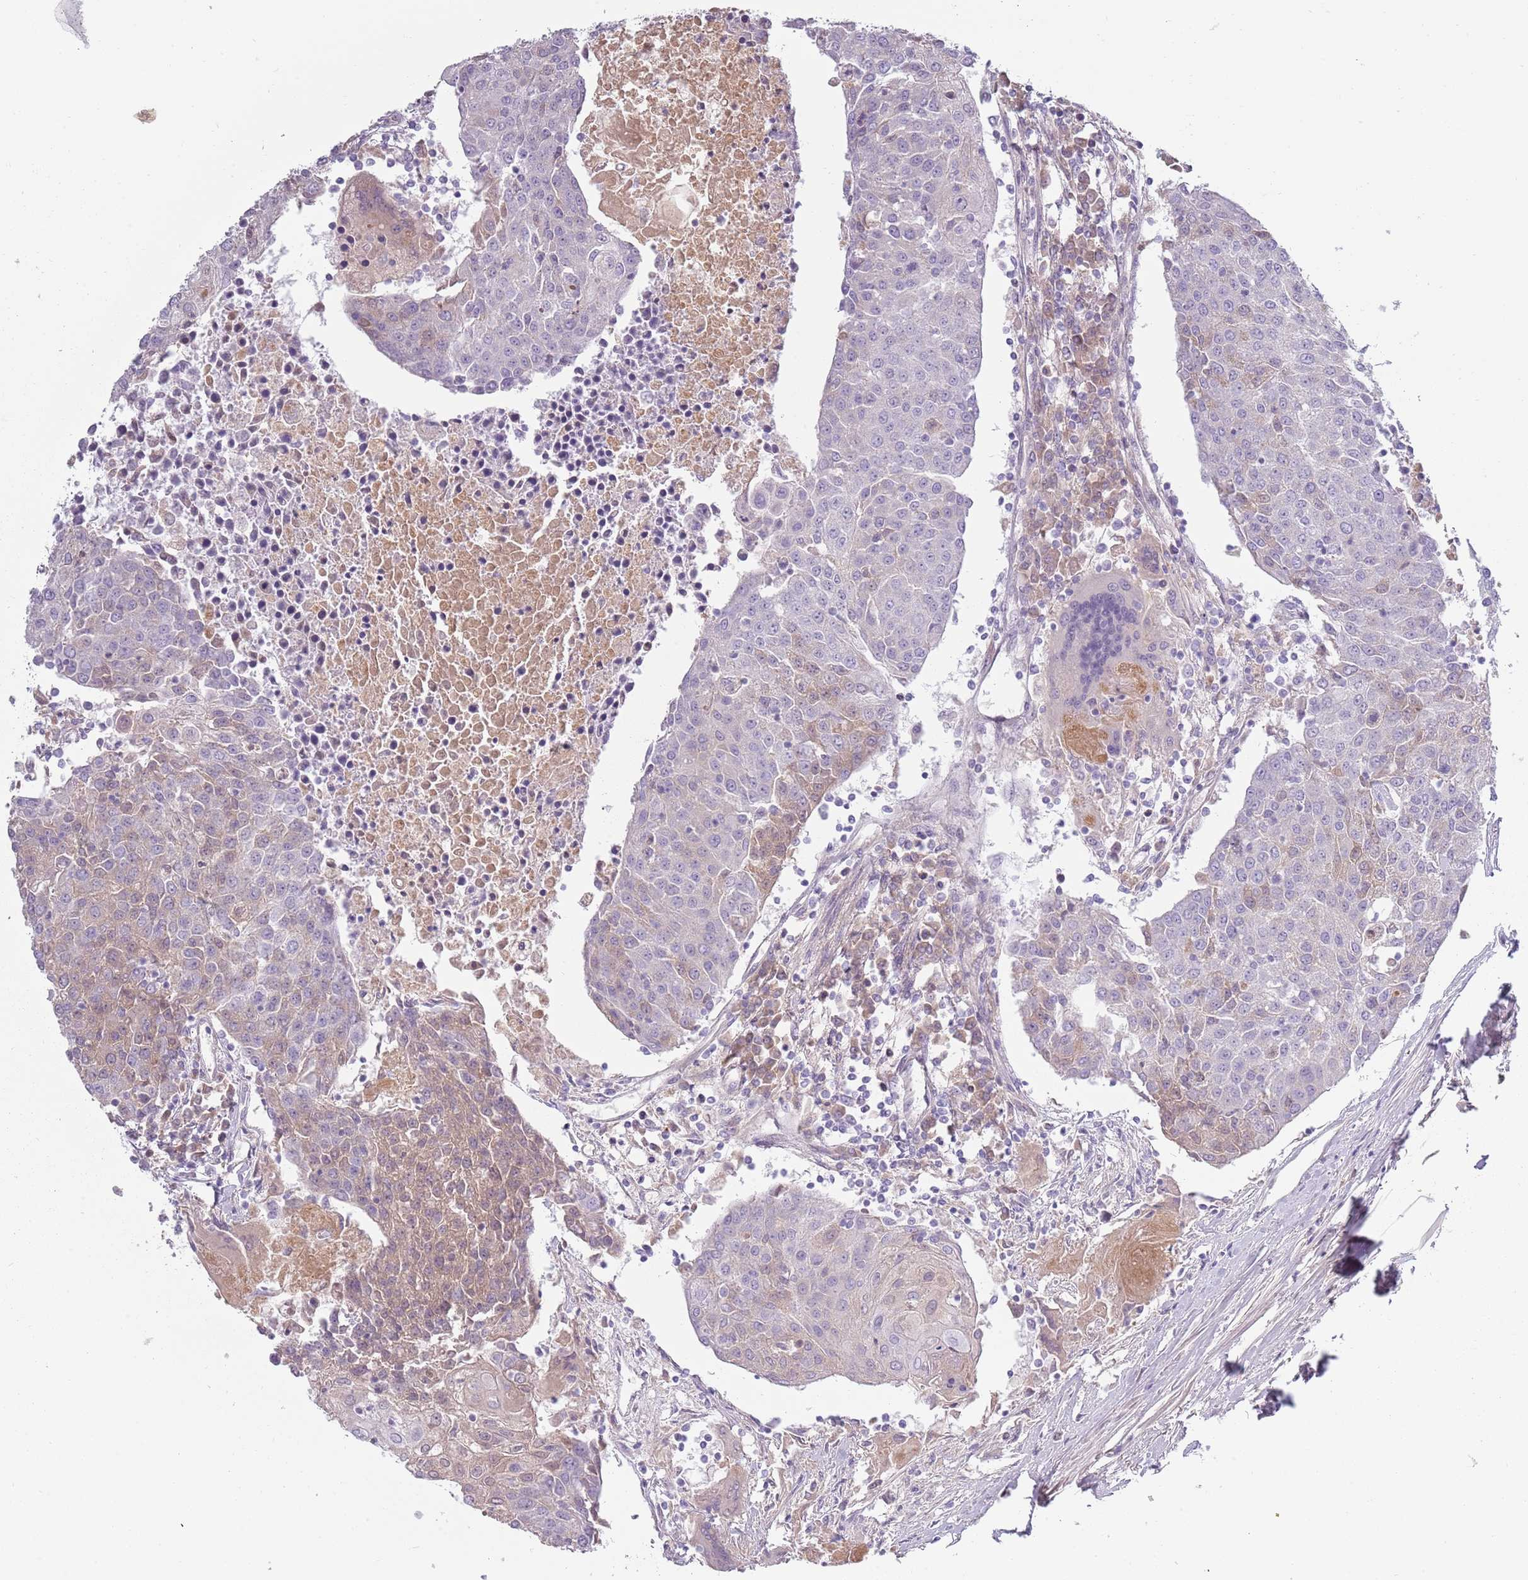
{"staining": {"intensity": "weak", "quantity": "<25%", "location": "cytoplasmic/membranous"}, "tissue": "urothelial cancer", "cell_type": "Tumor cells", "image_type": "cancer", "snomed": [{"axis": "morphology", "description": "Urothelial carcinoma, High grade"}, {"axis": "topography", "description": "Urinary bladder"}], "caption": "Immunohistochemistry (IHC) photomicrograph of neoplastic tissue: human urothelial cancer stained with DAB (3,3'-diaminobenzidine) shows no significant protein staining in tumor cells.", "gene": "TNFRSF6B", "patient": {"sex": "female", "age": 85}}